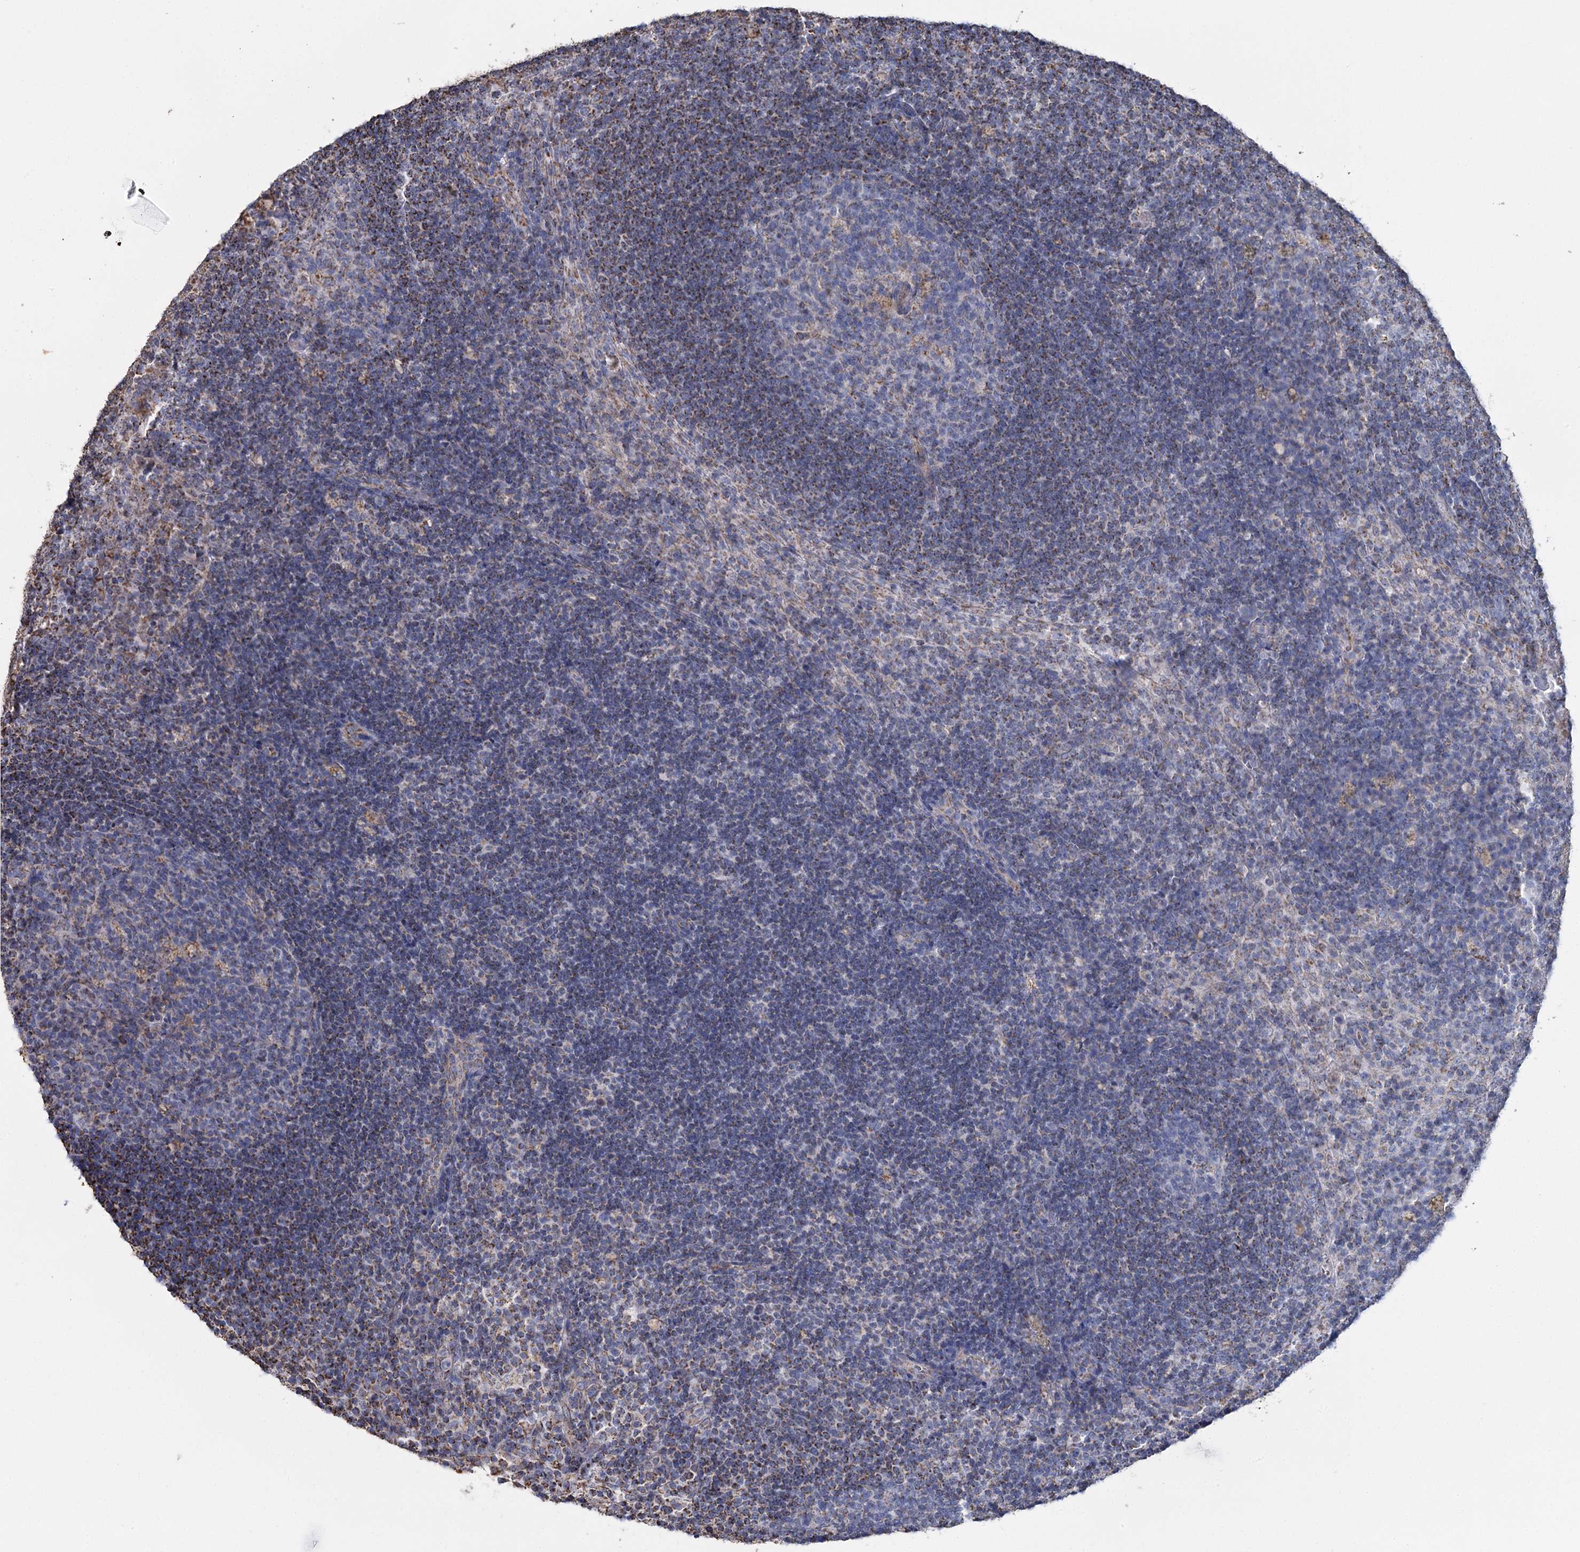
{"staining": {"intensity": "negative", "quantity": "none", "location": "none"}, "tissue": "lymph node", "cell_type": "Germinal center cells", "image_type": "normal", "snomed": [{"axis": "morphology", "description": "Normal tissue, NOS"}, {"axis": "topography", "description": "Lymph node"}], "caption": "Unremarkable lymph node was stained to show a protein in brown. There is no significant staining in germinal center cells. Brightfield microscopy of immunohistochemistry stained with DAB (3,3'-diaminobenzidine) (brown) and hematoxylin (blue), captured at high magnification.", "gene": "MRPL44", "patient": {"sex": "female", "age": 70}}